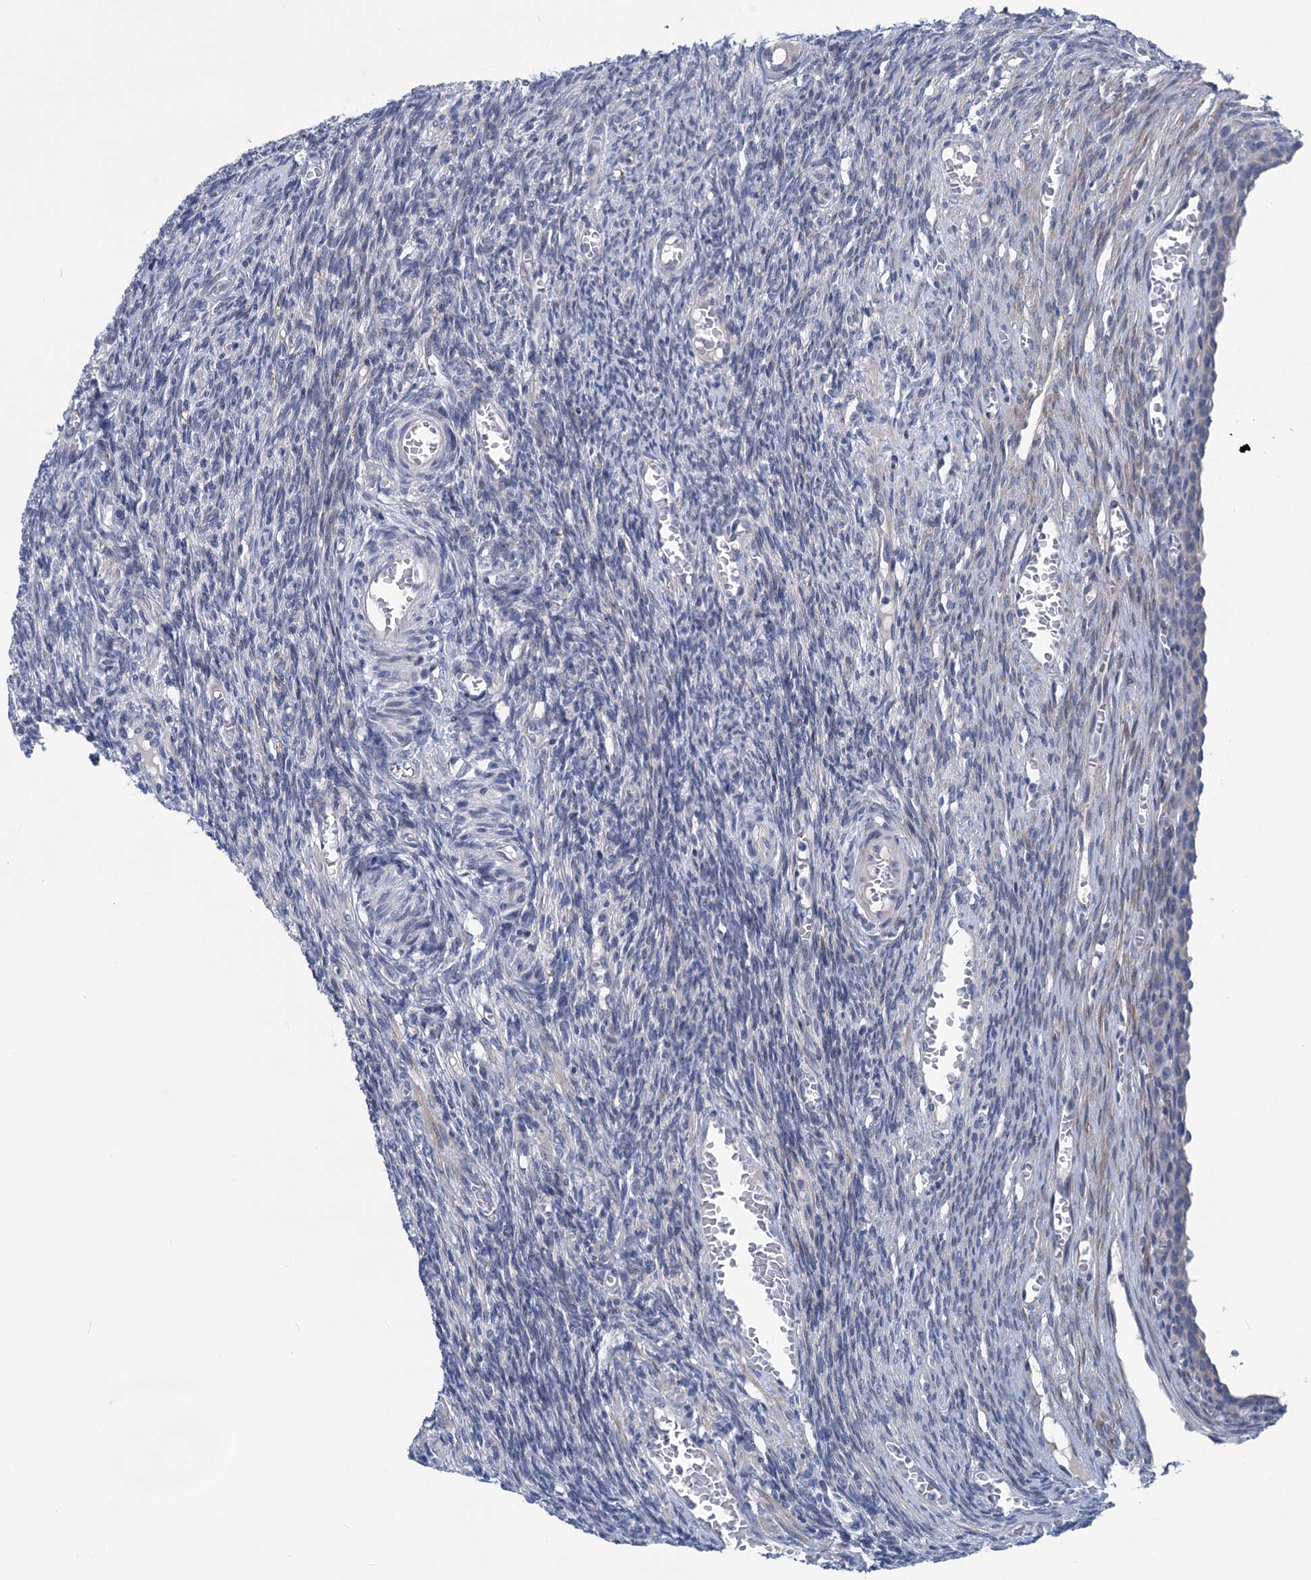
{"staining": {"intensity": "negative", "quantity": "none", "location": "none"}, "tissue": "ovary", "cell_type": "Ovarian stroma cells", "image_type": "normal", "snomed": [{"axis": "morphology", "description": "Normal tissue, NOS"}, {"axis": "topography", "description": "Ovary"}], "caption": "Ovary stained for a protein using immunohistochemistry displays no staining ovarian stroma cells.", "gene": "CHDH", "patient": {"sex": "female", "age": 27}}